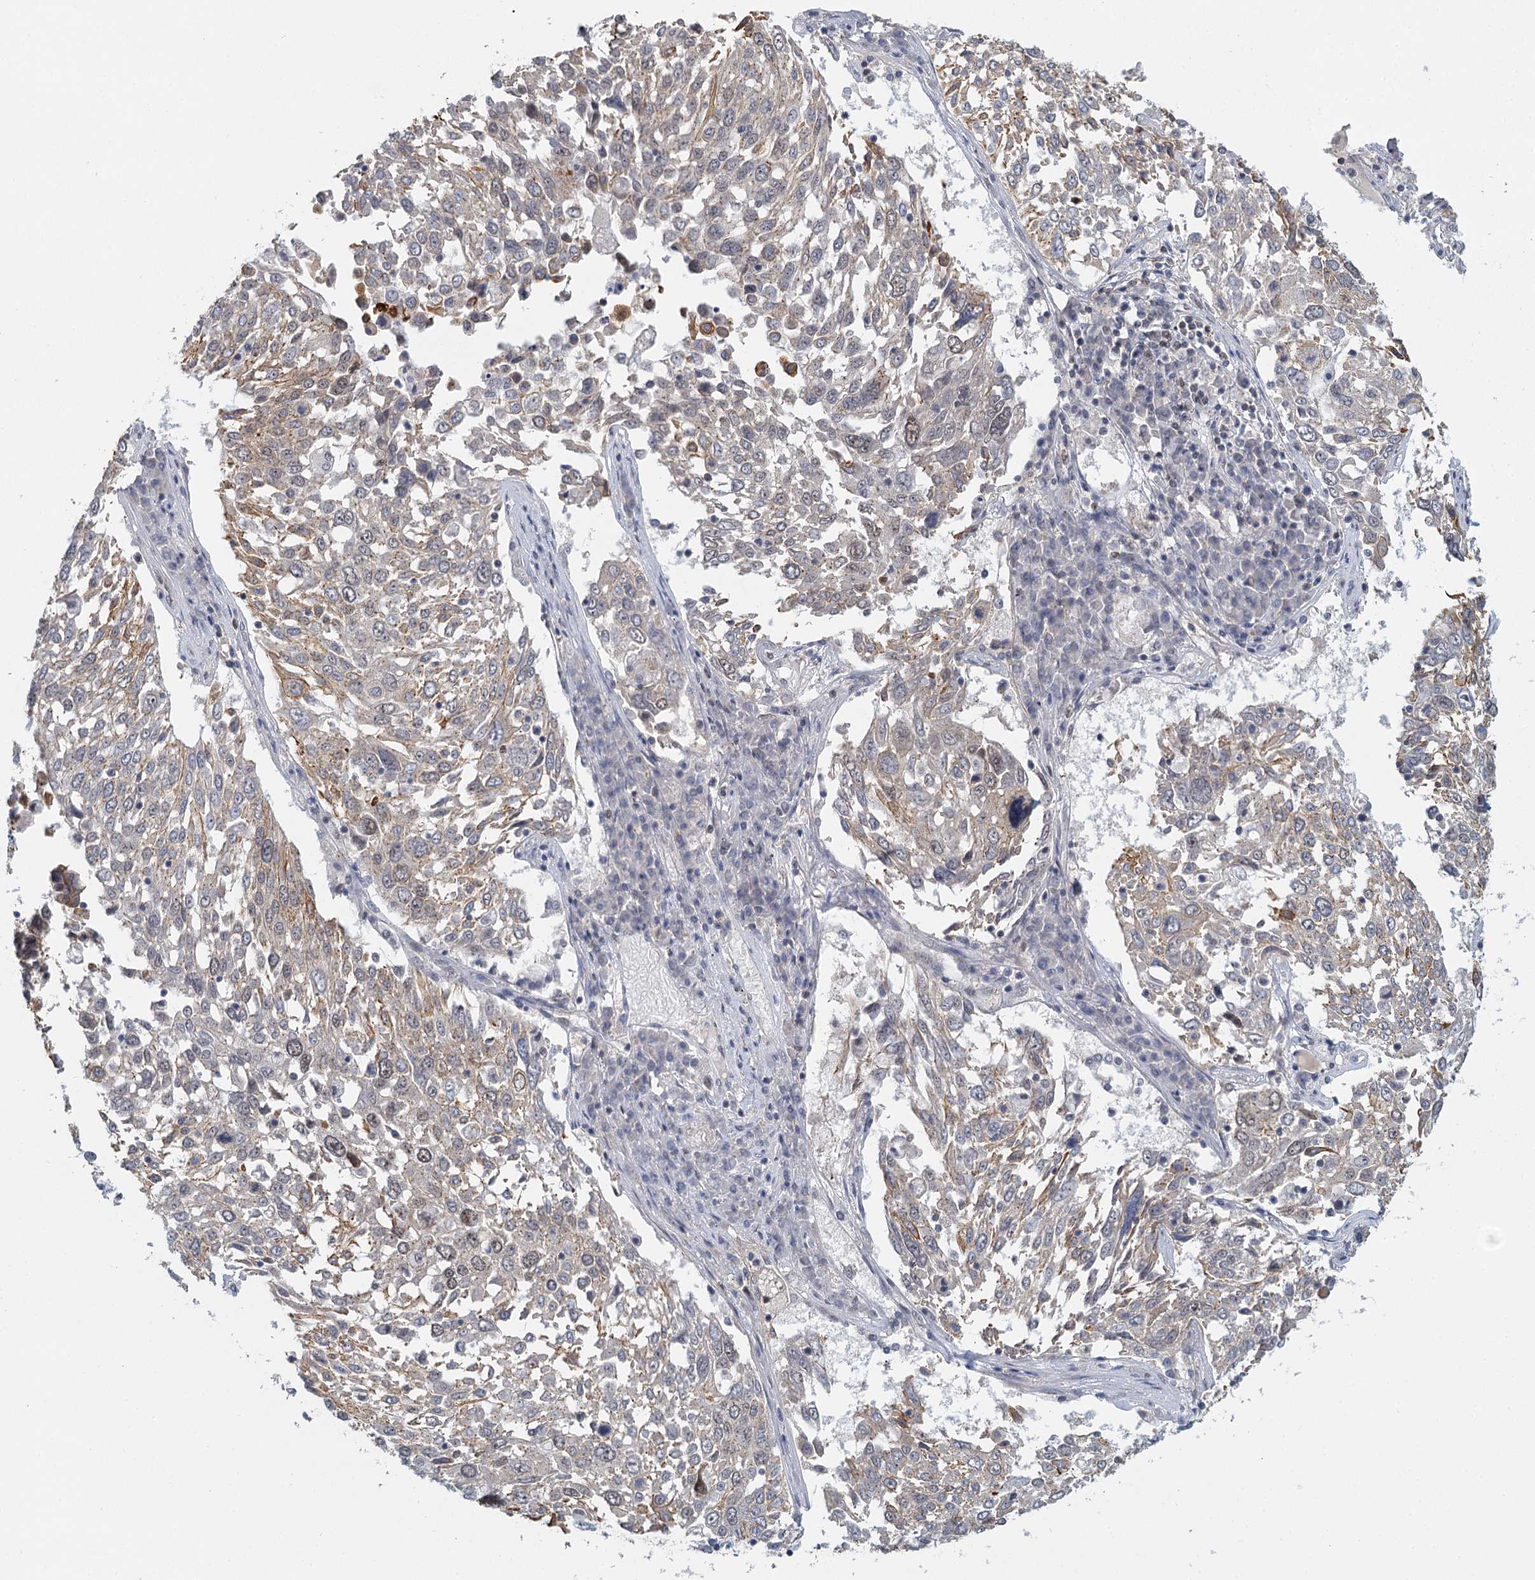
{"staining": {"intensity": "weak", "quantity": "25%-75%", "location": "cytoplasmic/membranous"}, "tissue": "lung cancer", "cell_type": "Tumor cells", "image_type": "cancer", "snomed": [{"axis": "morphology", "description": "Squamous cell carcinoma, NOS"}, {"axis": "topography", "description": "Lung"}], "caption": "Protein analysis of squamous cell carcinoma (lung) tissue demonstrates weak cytoplasmic/membranous expression in approximately 25%-75% of tumor cells.", "gene": "GPATCH11", "patient": {"sex": "male", "age": 65}}